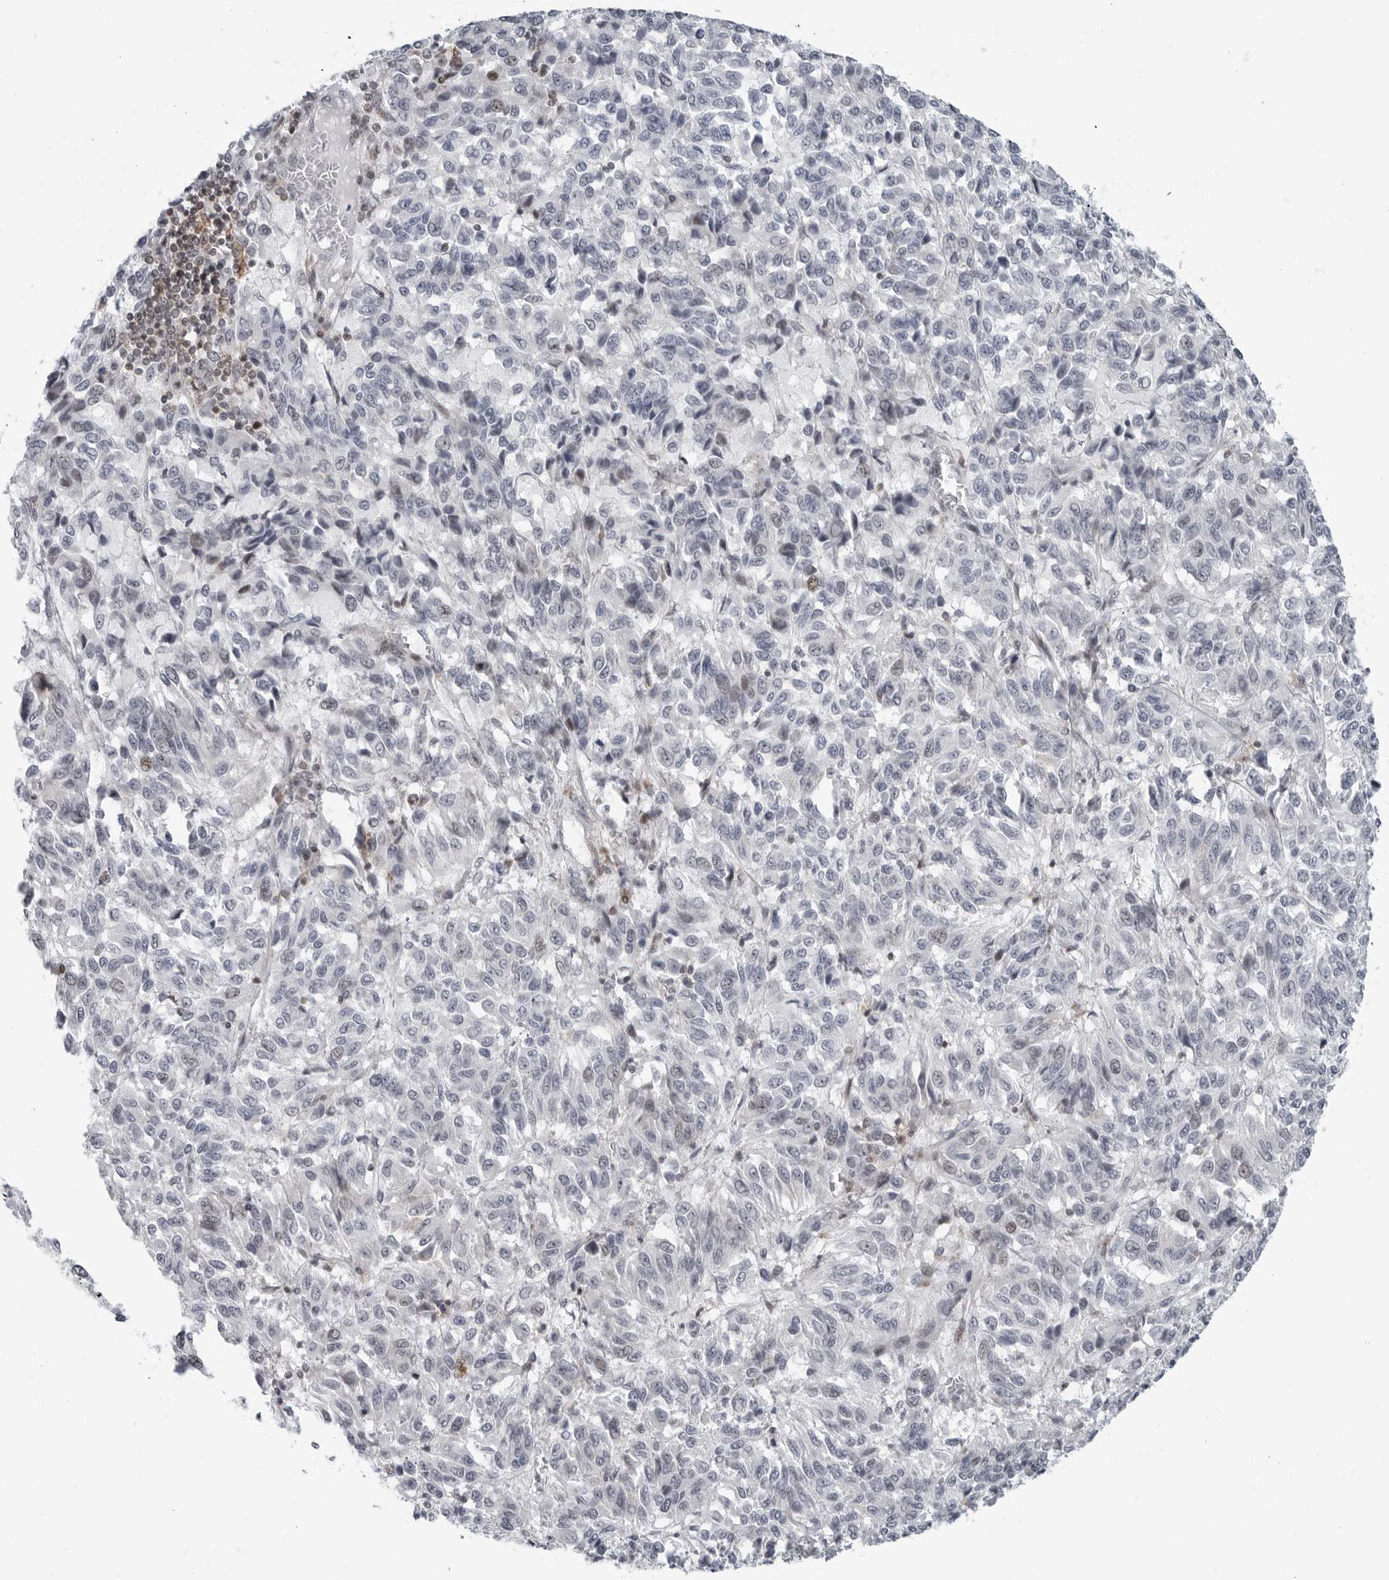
{"staining": {"intensity": "negative", "quantity": "none", "location": "none"}, "tissue": "melanoma", "cell_type": "Tumor cells", "image_type": "cancer", "snomed": [{"axis": "morphology", "description": "Malignant melanoma, Metastatic site"}, {"axis": "topography", "description": "Lung"}], "caption": "The image shows no significant staining in tumor cells of melanoma.", "gene": "FAM135B", "patient": {"sex": "male", "age": 64}}